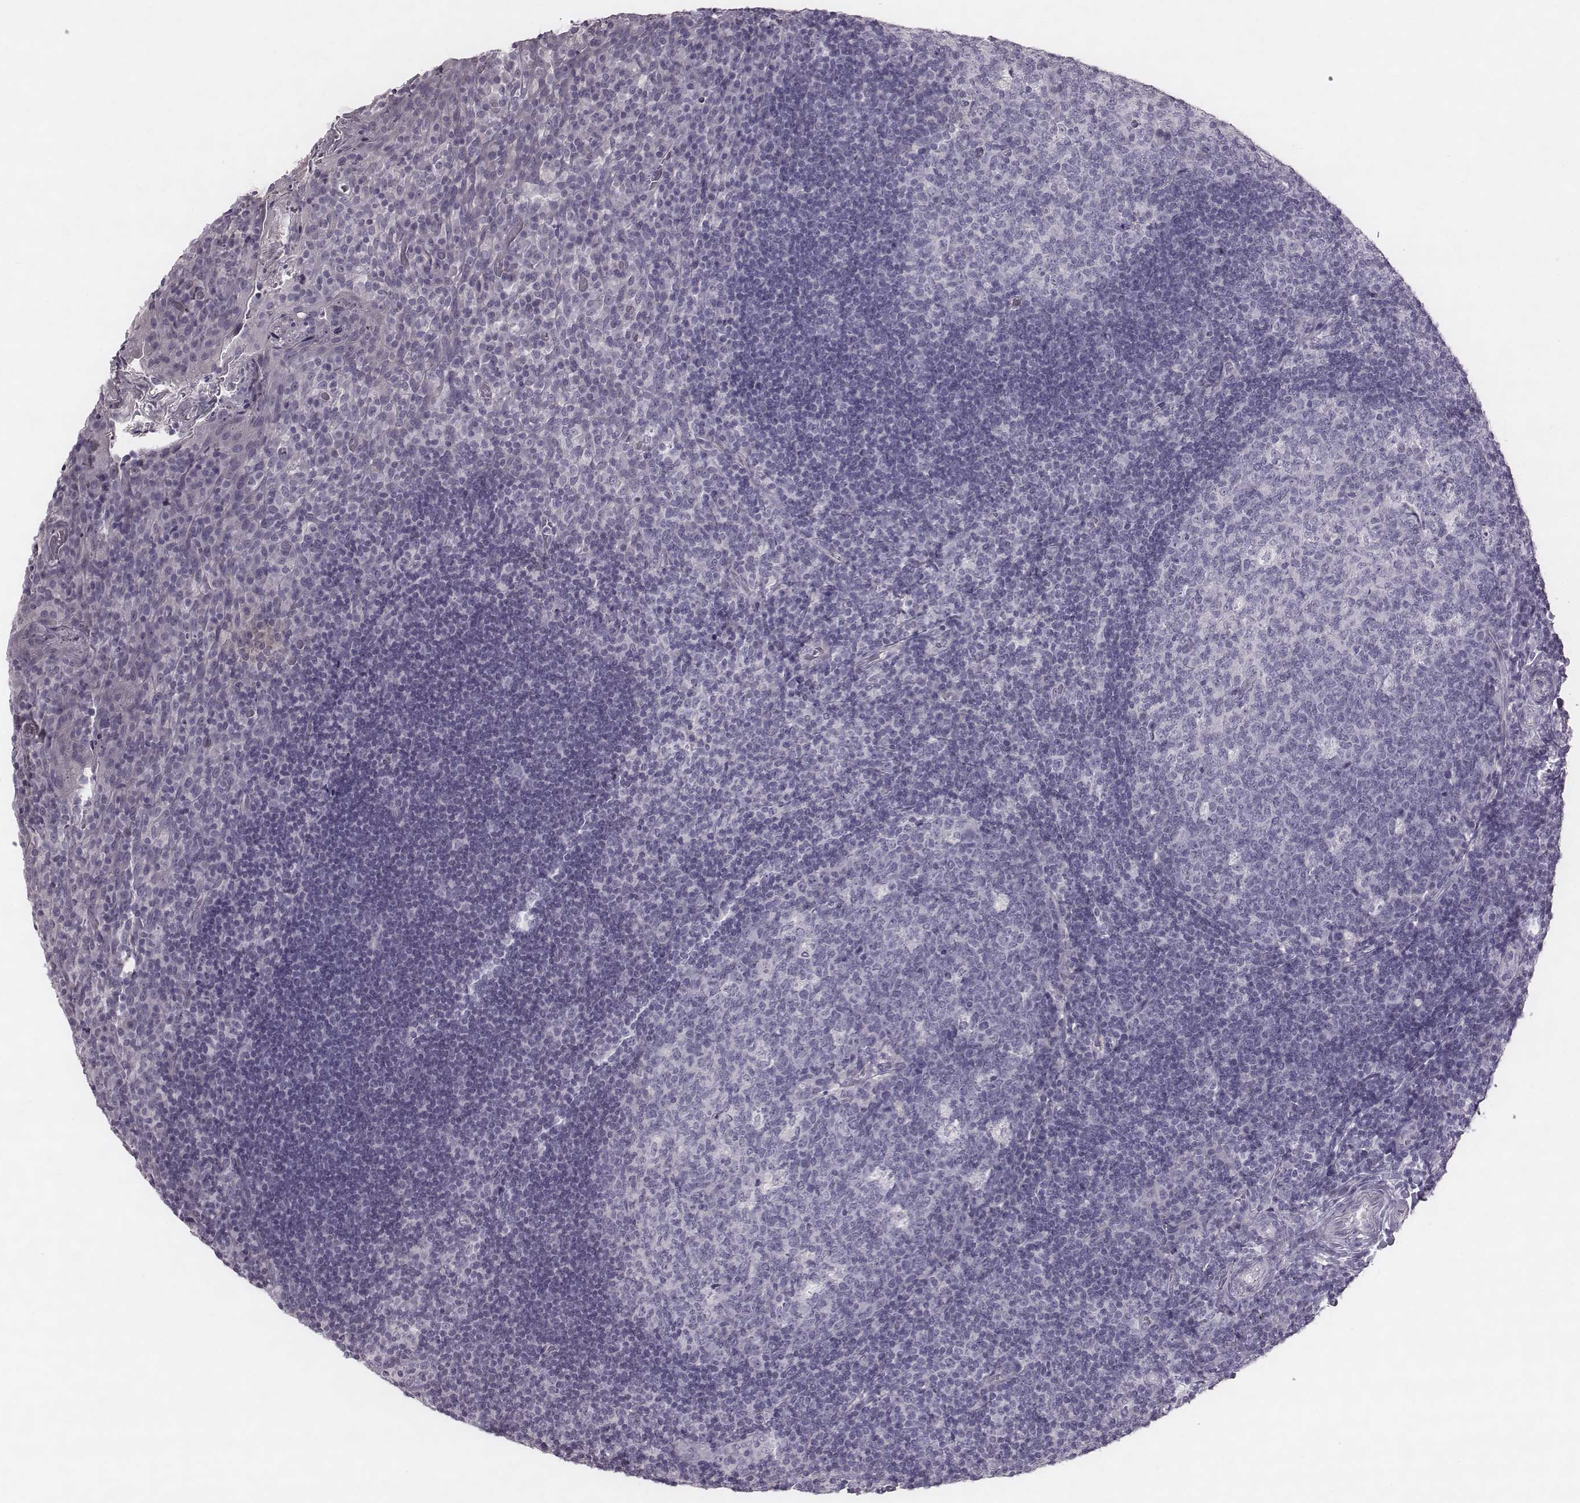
{"staining": {"intensity": "negative", "quantity": "none", "location": "none"}, "tissue": "tonsil", "cell_type": "Germinal center cells", "image_type": "normal", "snomed": [{"axis": "morphology", "description": "Normal tissue, NOS"}, {"axis": "topography", "description": "Tonsil"}], "caption": "Human tonsil stained for a protein using immunohistochemistry exhibits no positivity in germinal center cells.", "gene": "ENSG00000284762", "patient": {"sex": "male", "age": 17}}